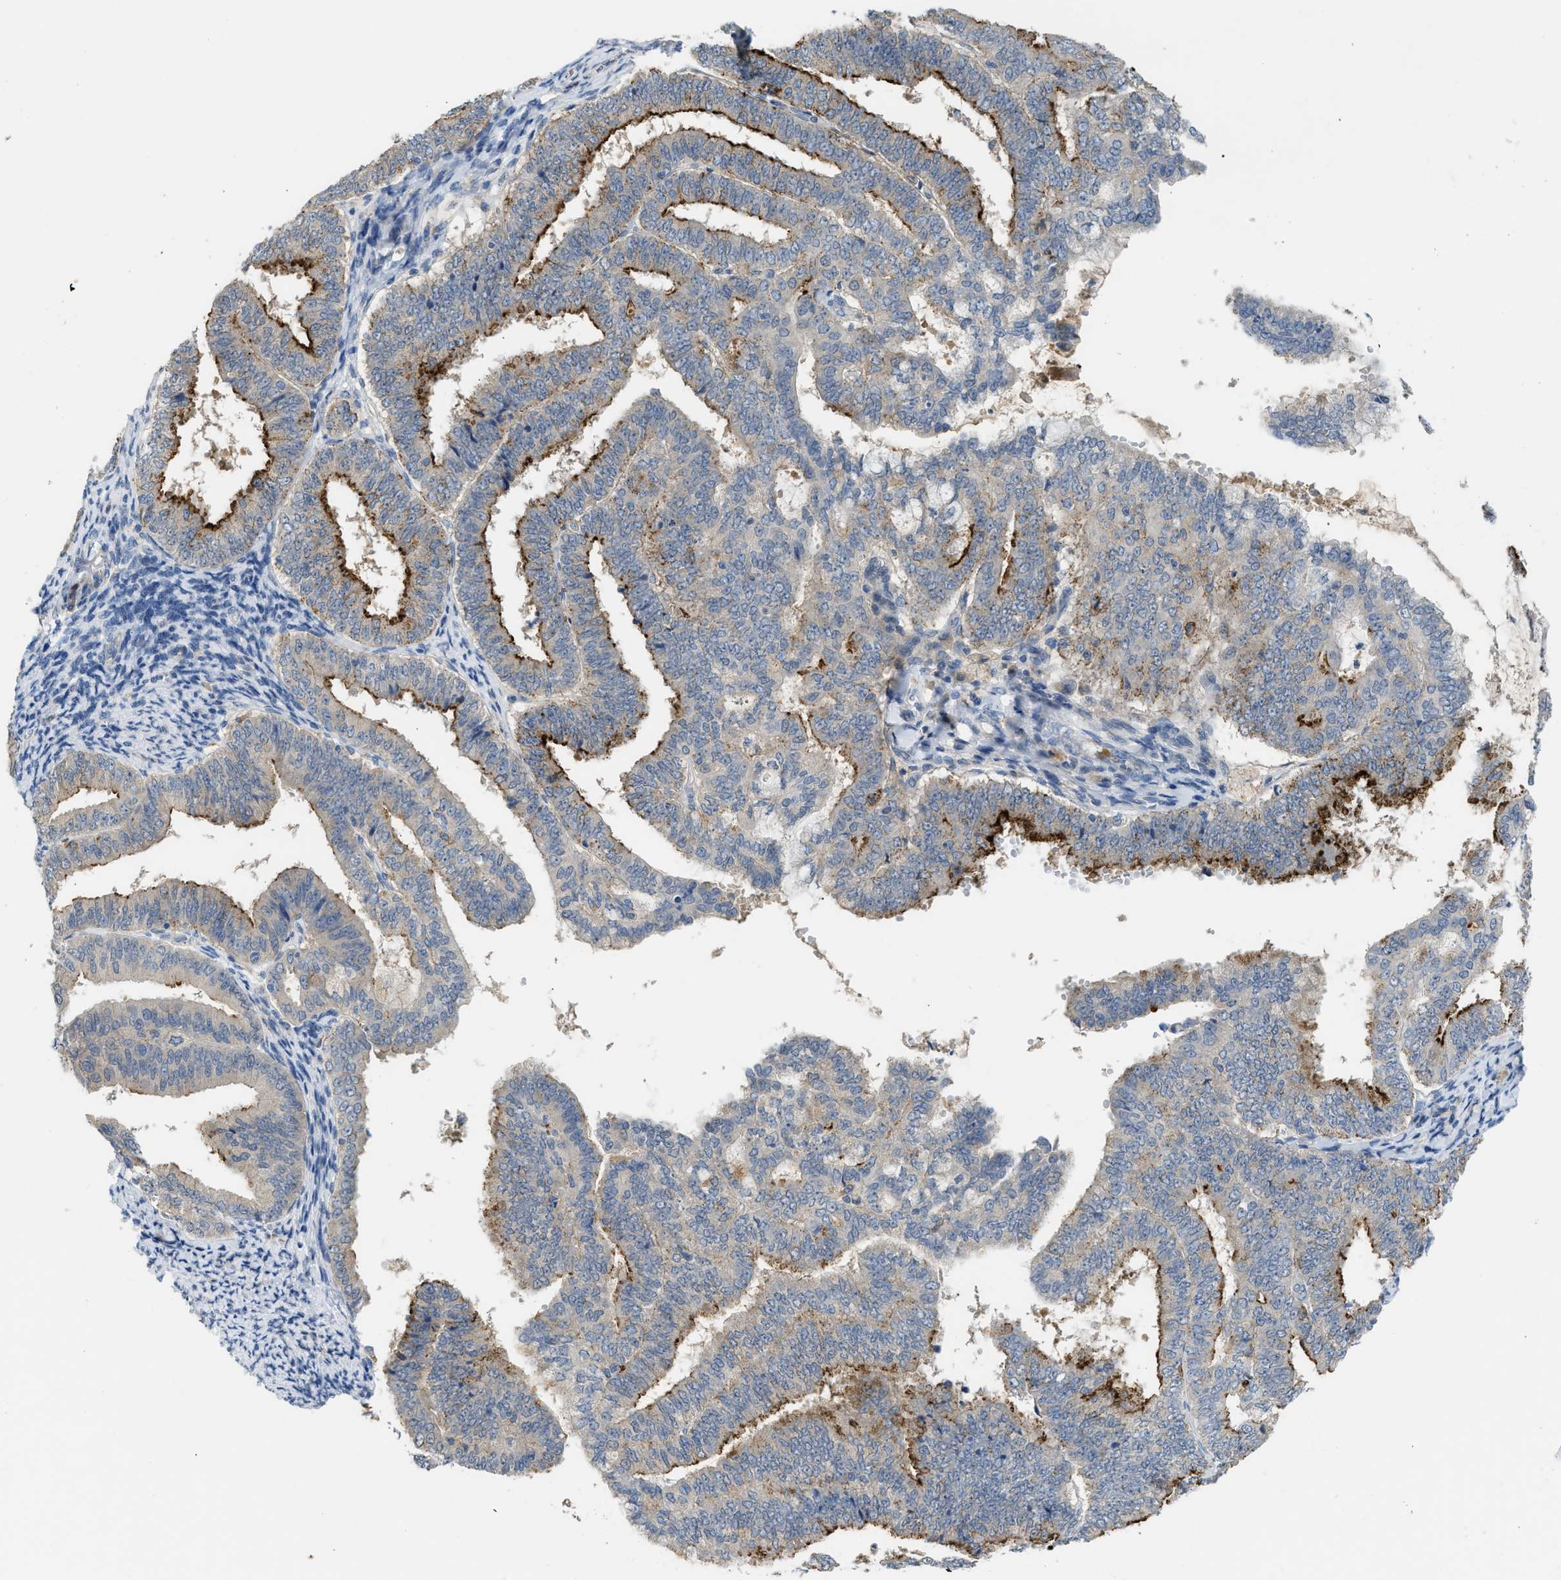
{"staining": {"intensity": "strong", "quantity": "25%-75%", "location": "cytoplasmic/membranous"}, "tissue": "endometrial cancer", "cell_type": "Tumor cells", "image_type": "cancer", "snomed": [{"axis": "morphology", "description": "Adenocarcinoma, NOS"}, {"axis": "topography", "description": "Endometrium"}], "caption": "A high amount of strong cytoplasmic/membranous expression is appreciated in about 25%-75% of tumor cells in endometrial cancer (adenocarcinoma) tissue.", "gene": "RHBDF2", "patient": {"sex": "female", "age": 63}}